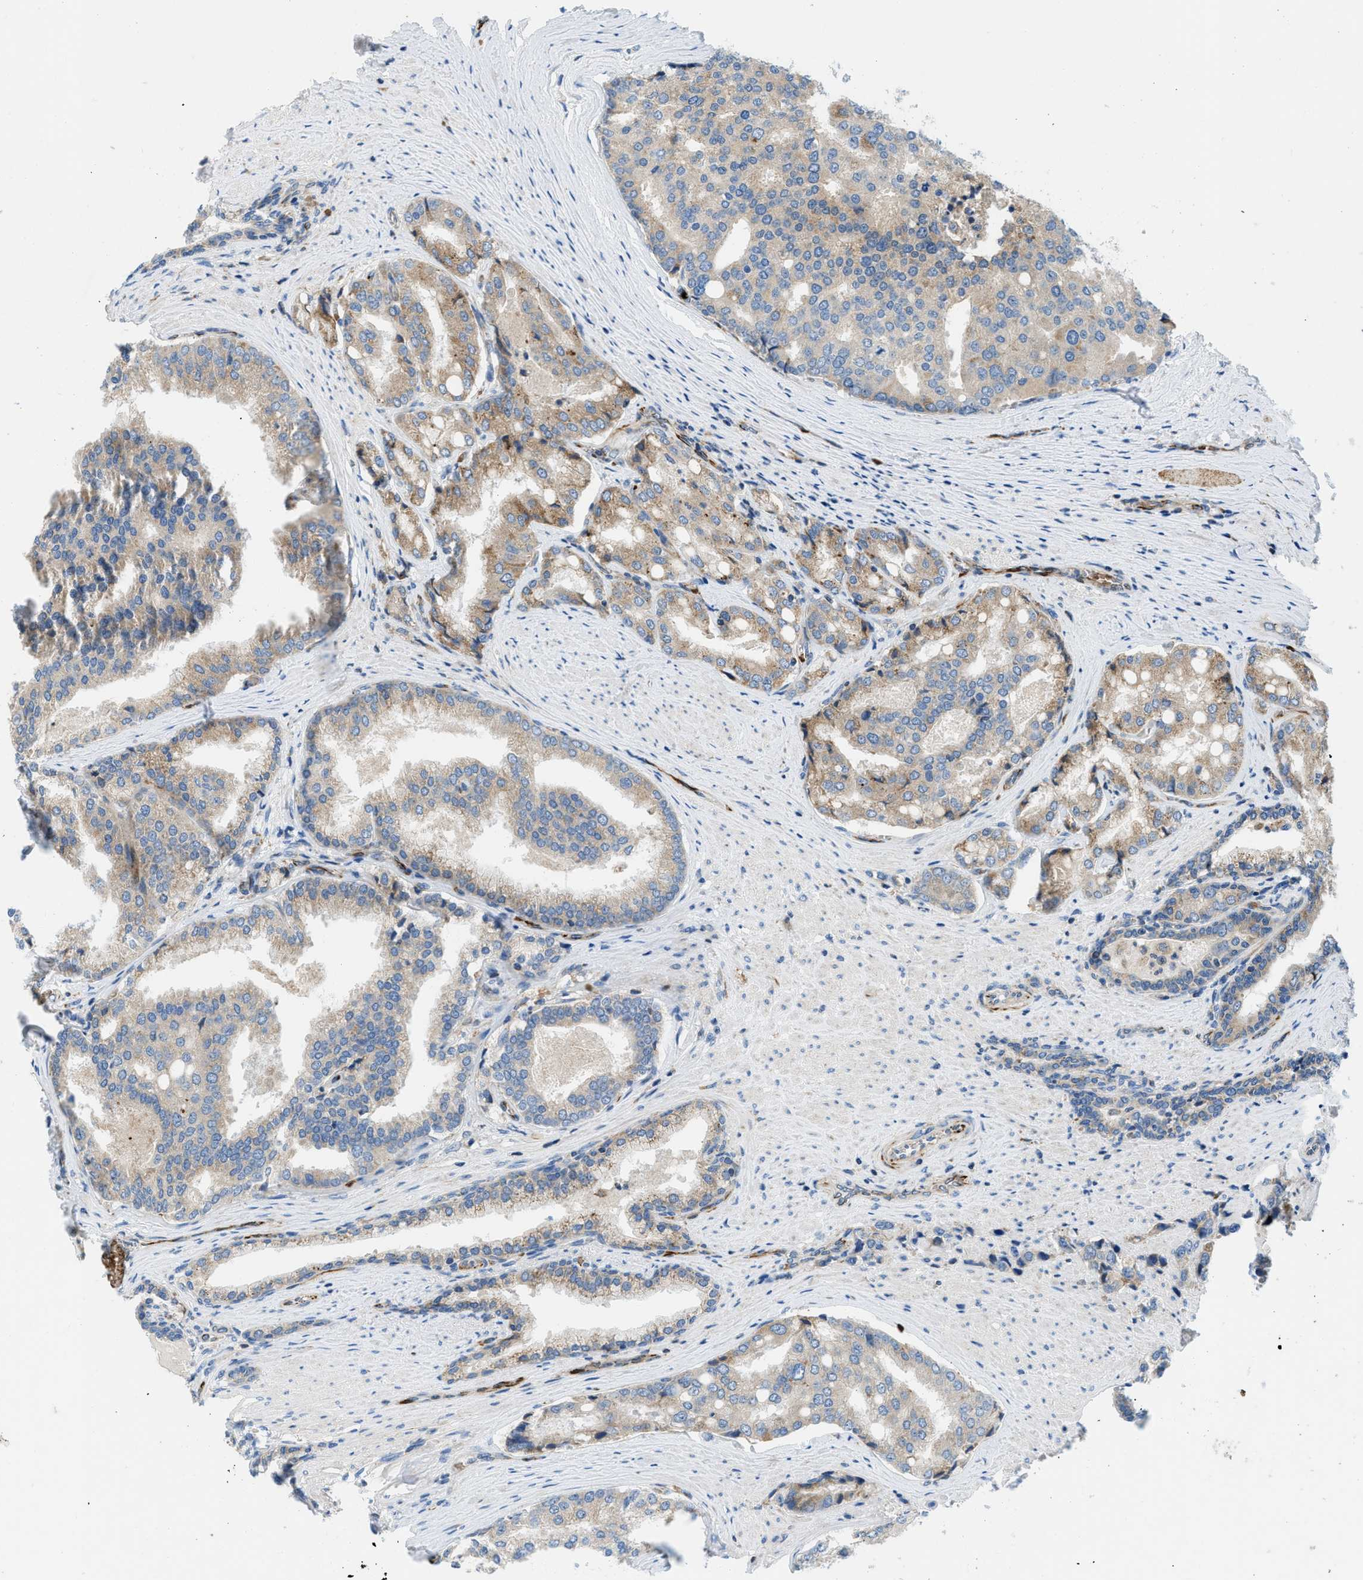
{"staining": {"intensity": "weak", "quantity": ">75%", "location": "cytoplasmic/membranous"}, "tissue": "prostate cancer", "cell_type": "Tumor cells", "image_type": "cancer", "snomed": [{"axis": "morphology", "description": "Adenocarcinoma, High grade"}, {"axis": "topography", "description": "Prostate"}], "caption": "Protein staining shows weak cytoplasmic/membranous staining in about >75% of tumor cells in prostate high-grade adenocarcinoma.", "gene": "ZNF831", "patient": {"sex": "male", "age": 50}}